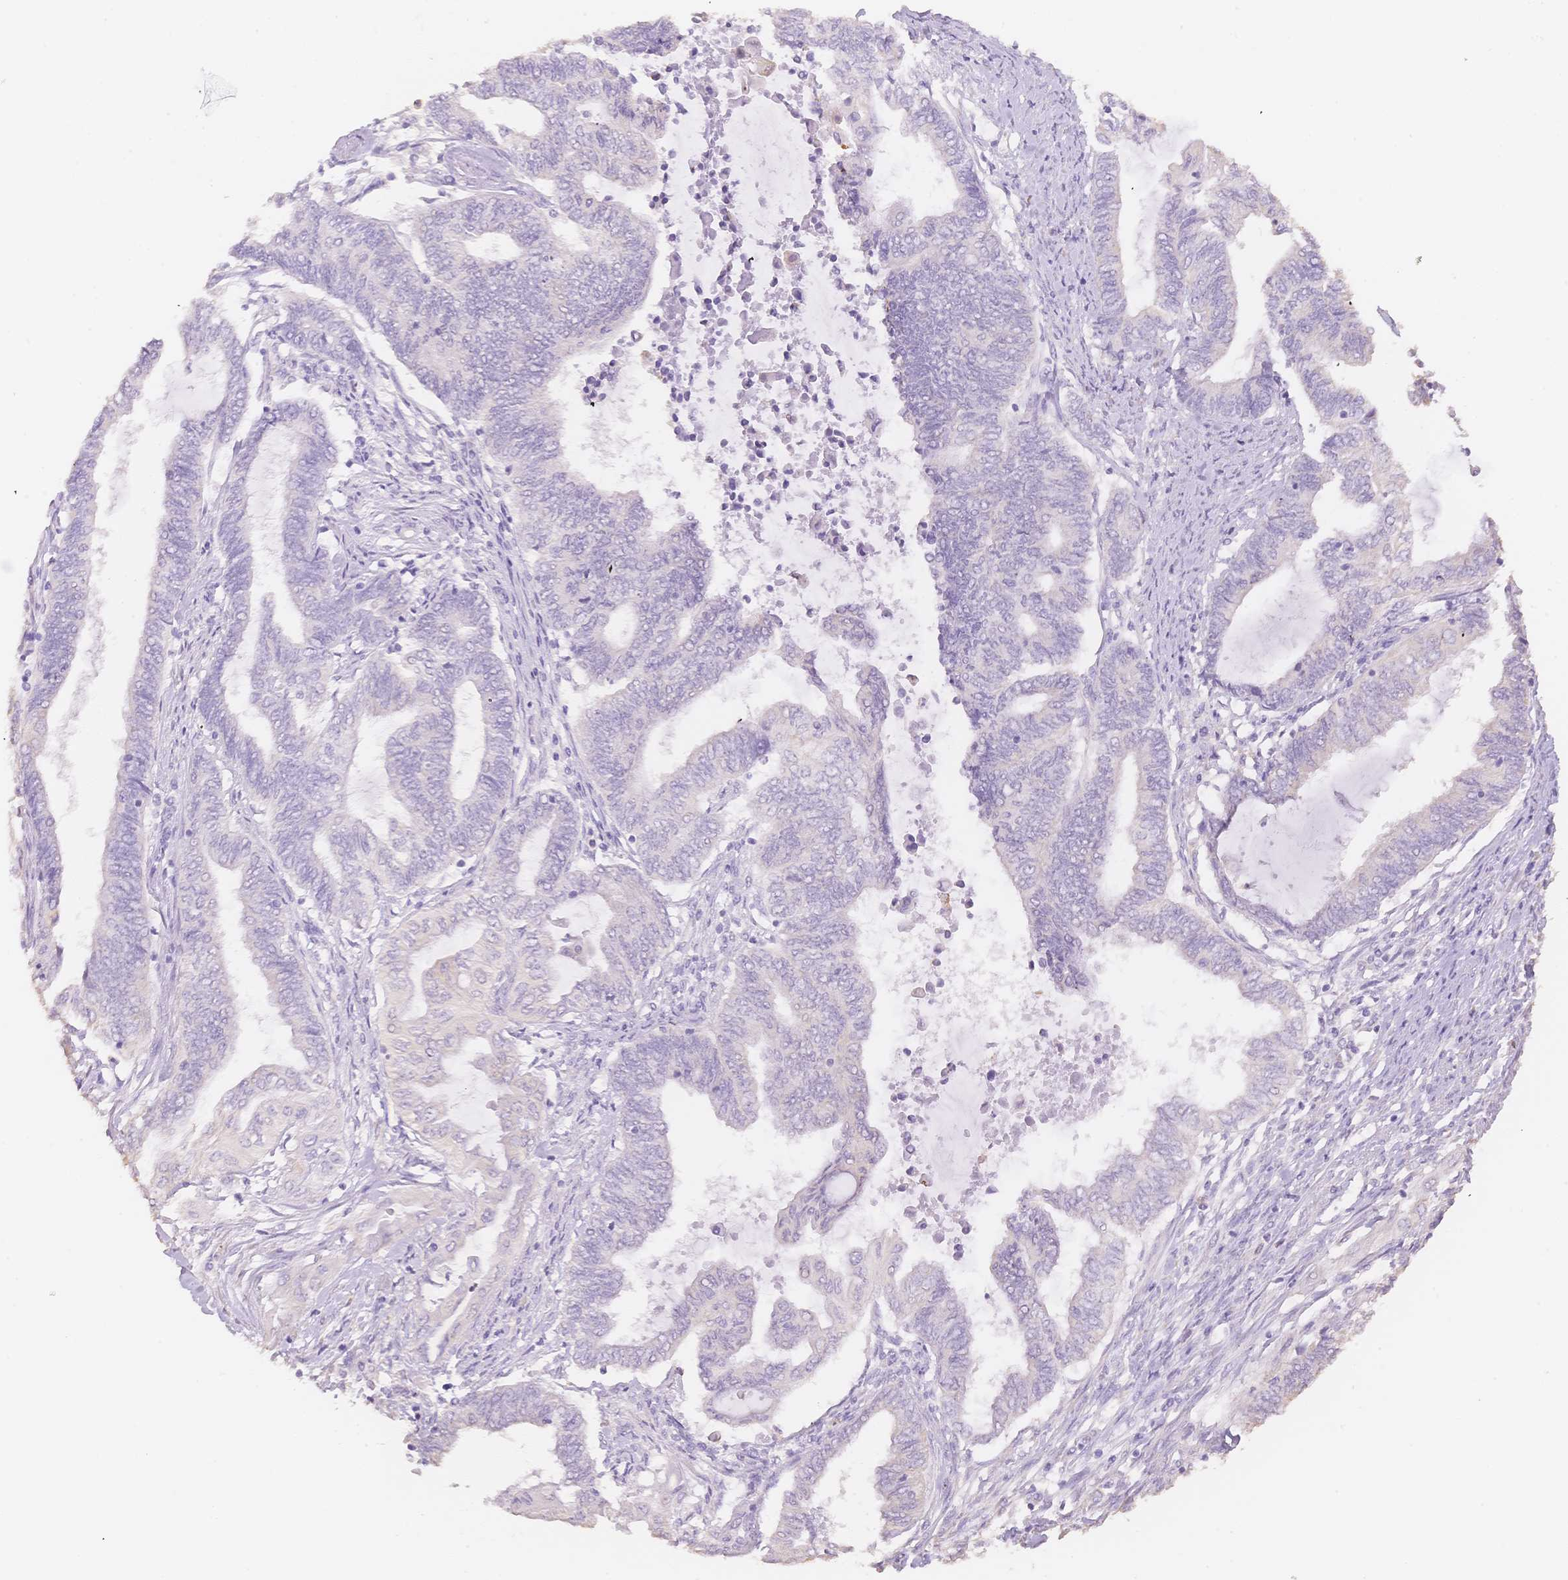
{"staining": {"intensity": "negative", "quantity": "none", "location": "none"}, "tissue": "endometrial cancer", "cell_type": "Tumor cells", "image_type": "cancer", "snomed": [{"axis": "morphology", "description": "Adenocarcinoma, NOS"}, {"axis": "topography", "description": "Uterus"}, {"axis": "topography", "description": "Endometrium"}], "caption": "A histopathology image of endometrial cancer stained for a protein displays no brown staining in tumor cells.", "gene": "MBOAT7", "patient": {"sex": "female", "age": 70}}